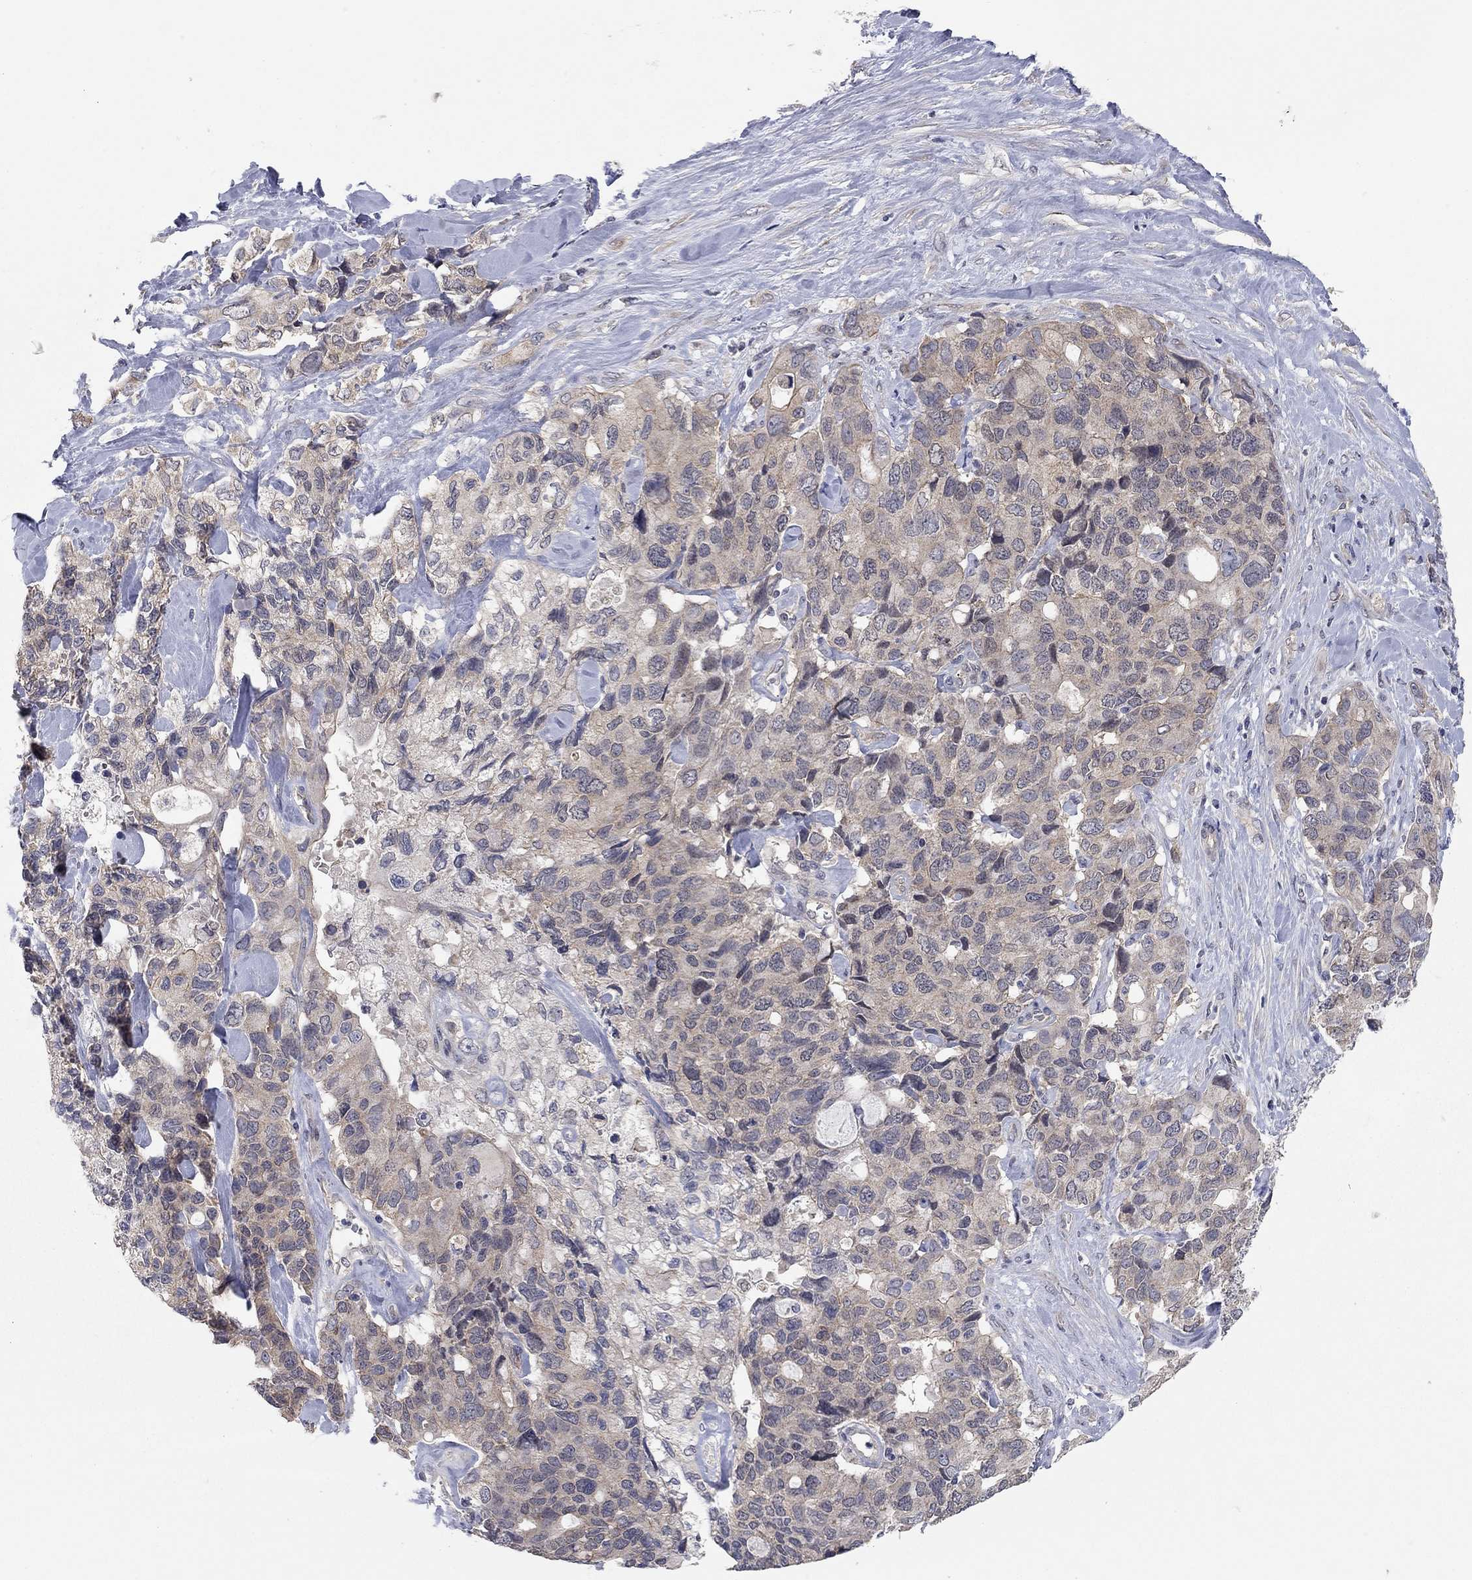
{"staining": {"intensity": "weak", "quantity": "25%-75%", "location": "cytoplasmic/membranous"}, "tissue": "pancreatic cancer", "cell_type": "Tumor cells", "image_type": "cancer", "snomed": [{"axis": "morphology", "description": "Adenocarcinoma, NOS"}, {"axis": "topography", "description": "Pancreas"}], "caption": "Tumor cells demonstrate low levels of weak cytoplasmic/membranous staining in approximately 25%-75% of cells in pancreatic cancer (adenocarcinoma).", "gene": "WASF3", "patient": {"sex": "female", "age": 56}}